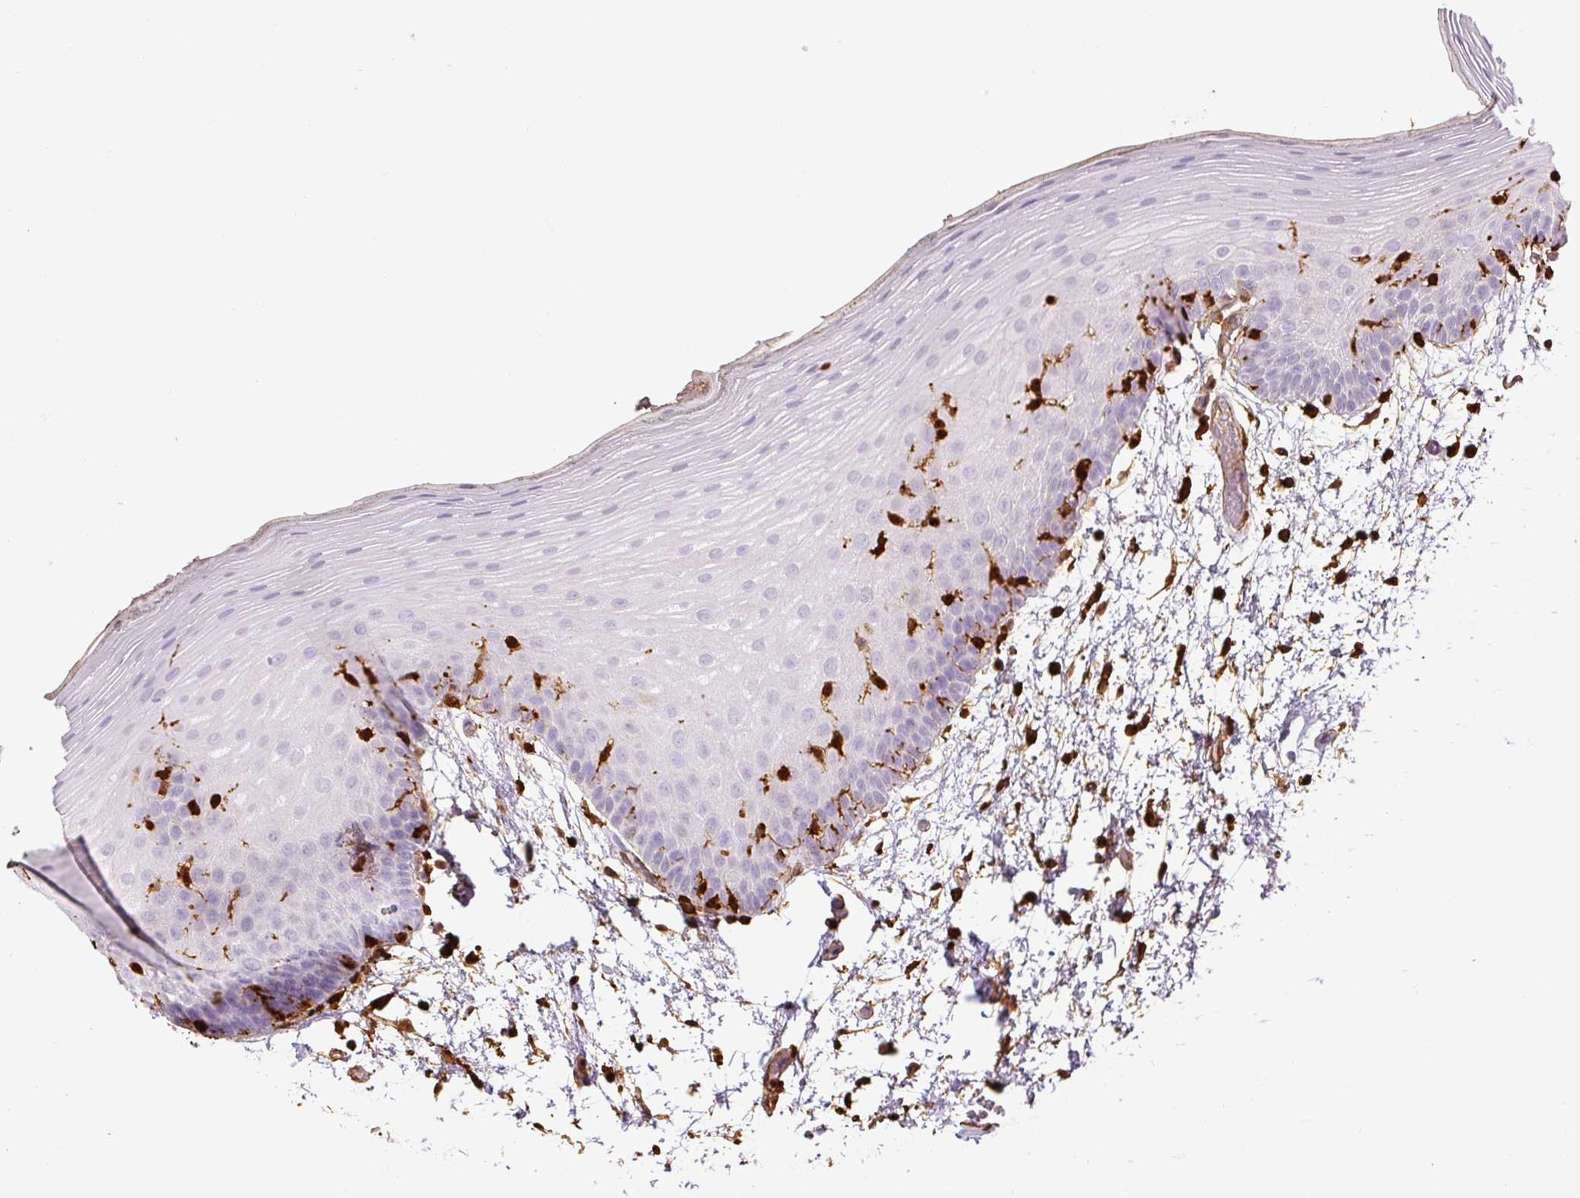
{"staining": {"intensity": "negative", "quantity": "none", "location": "none"}, "tissue": "oral mucosa", "cell_type": "Squamous epithelial cells", "image_type": "normal", "snomed": [{"axis": "morphology", "description": "Normal tissue, NOS"}, {"axis": "morphology", "description": "Squamous cell carcinoma, NOS"}, {"axis": "topography", "description": "Oral tissue"}, {"axis": "topography", "description": "Head-Neck"}], "caption": "High power microscopy image of an immunohistochemistry (IHC) histopathology image of unremarkable oral mucosa, revealing no significant expression in squamous epithelial cells. The staining was performed using DAB (3,3'-diaminobenzidine) to visualize the protein expression in brown, while the nuclei were stained in blue with hematoxylin (Magnification: 20x).", "gene": "S100A4", "patient": {"sex": "female", "age": 81}}